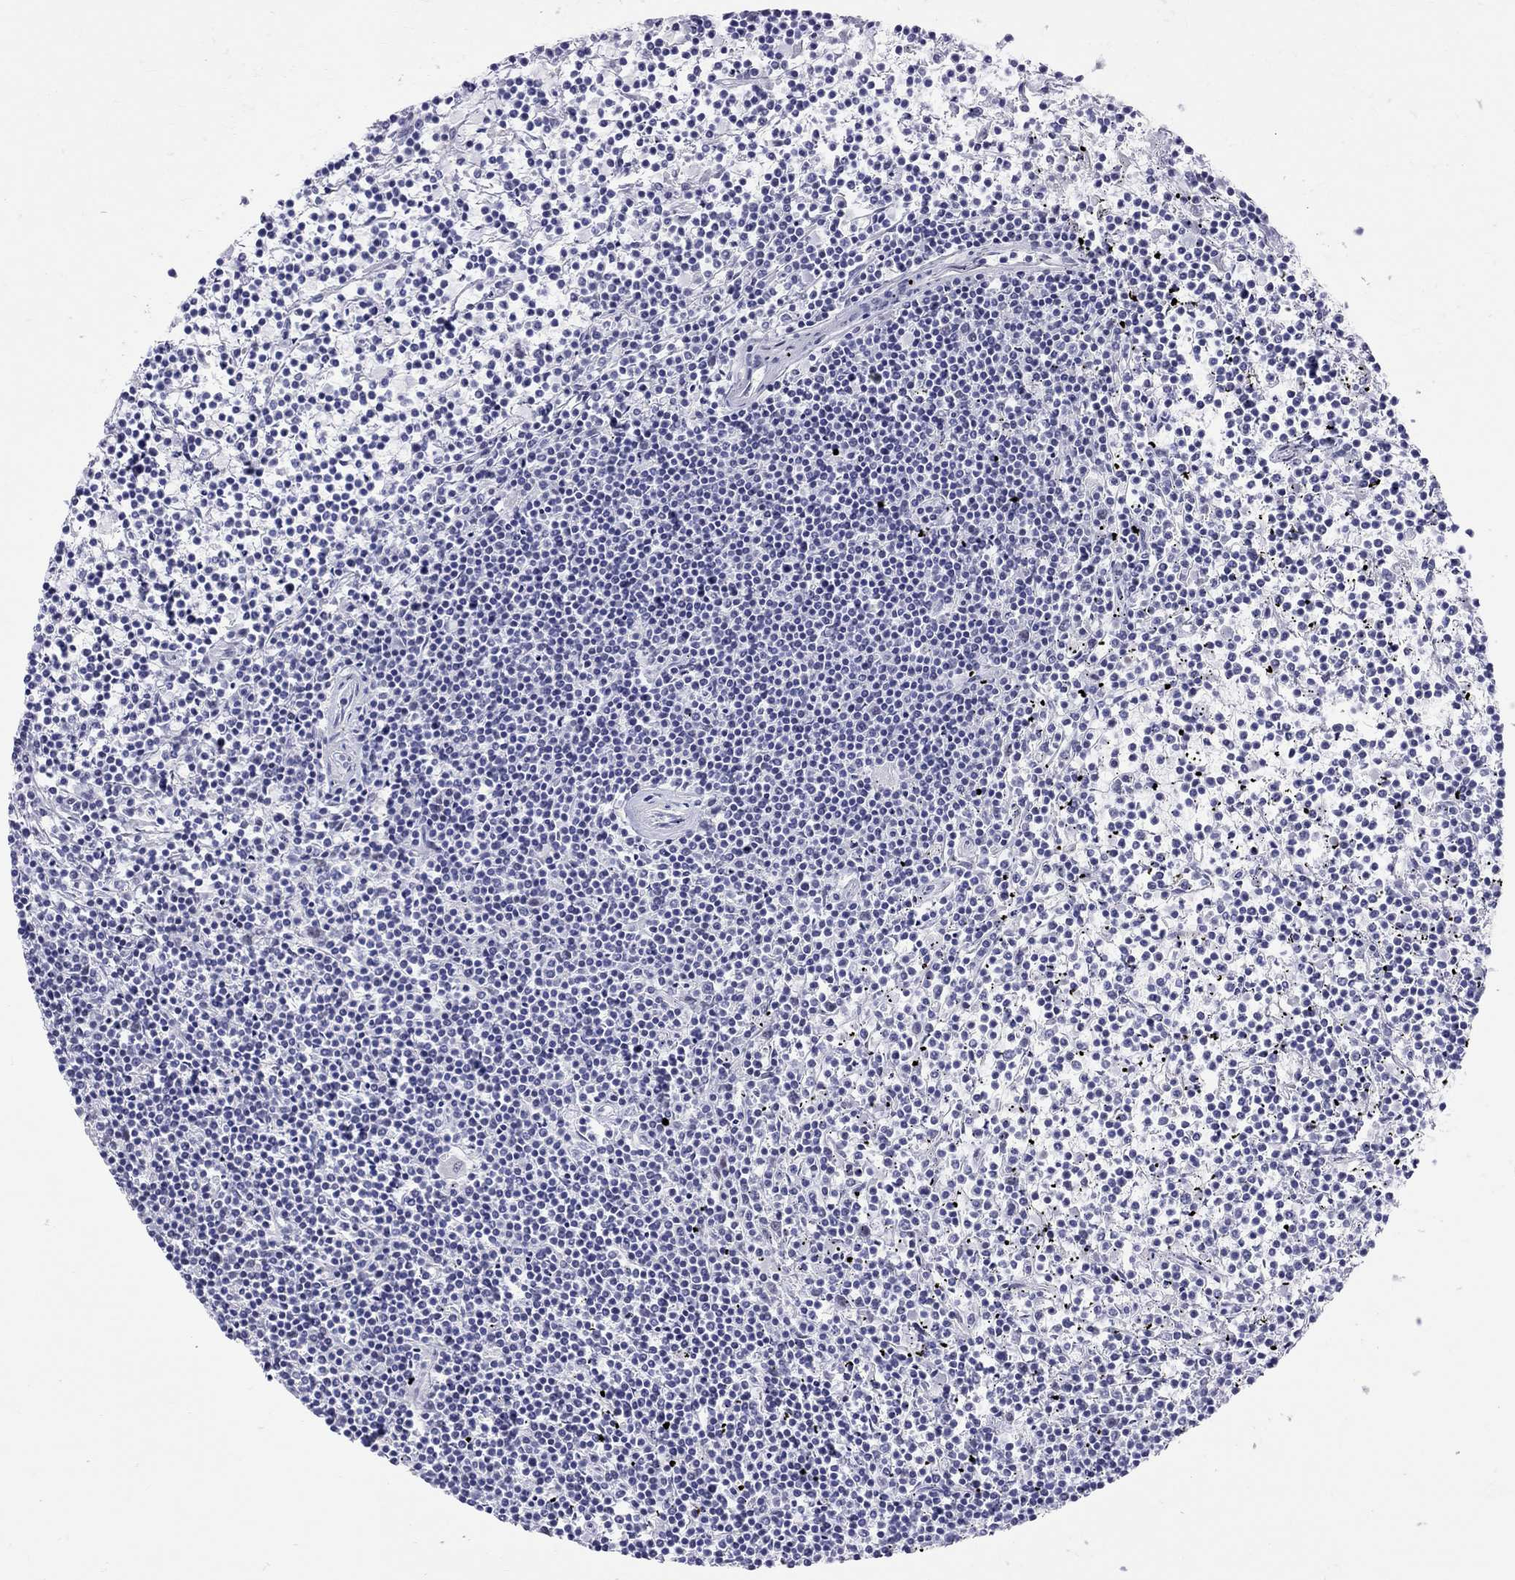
{"staining": {"intensity": "negative", "quantity": "none", "location": "none"}, "tissue": "lymphoma", "cell_type": "Tumor cells", "image_type": "cancer", "snomed": [{"axis": "morphology", "description": "Malignant lymphoma, non-Hodgkin's type, Low grade"}, {"axis": "topography", "description": "Spleen"}], "caption": "Immunohistochemistry (IHC) photomicrograph of human low-grade malignant lymphoma, non-Hodgkin's type stained for a protein (brown), which reveals no staining in tumor cells. (DAB immunohistochemistry visualized using brightfield microscopy, high magnification).", "gene": "JHY", "patient": {"sex": "female", "age": 19}}